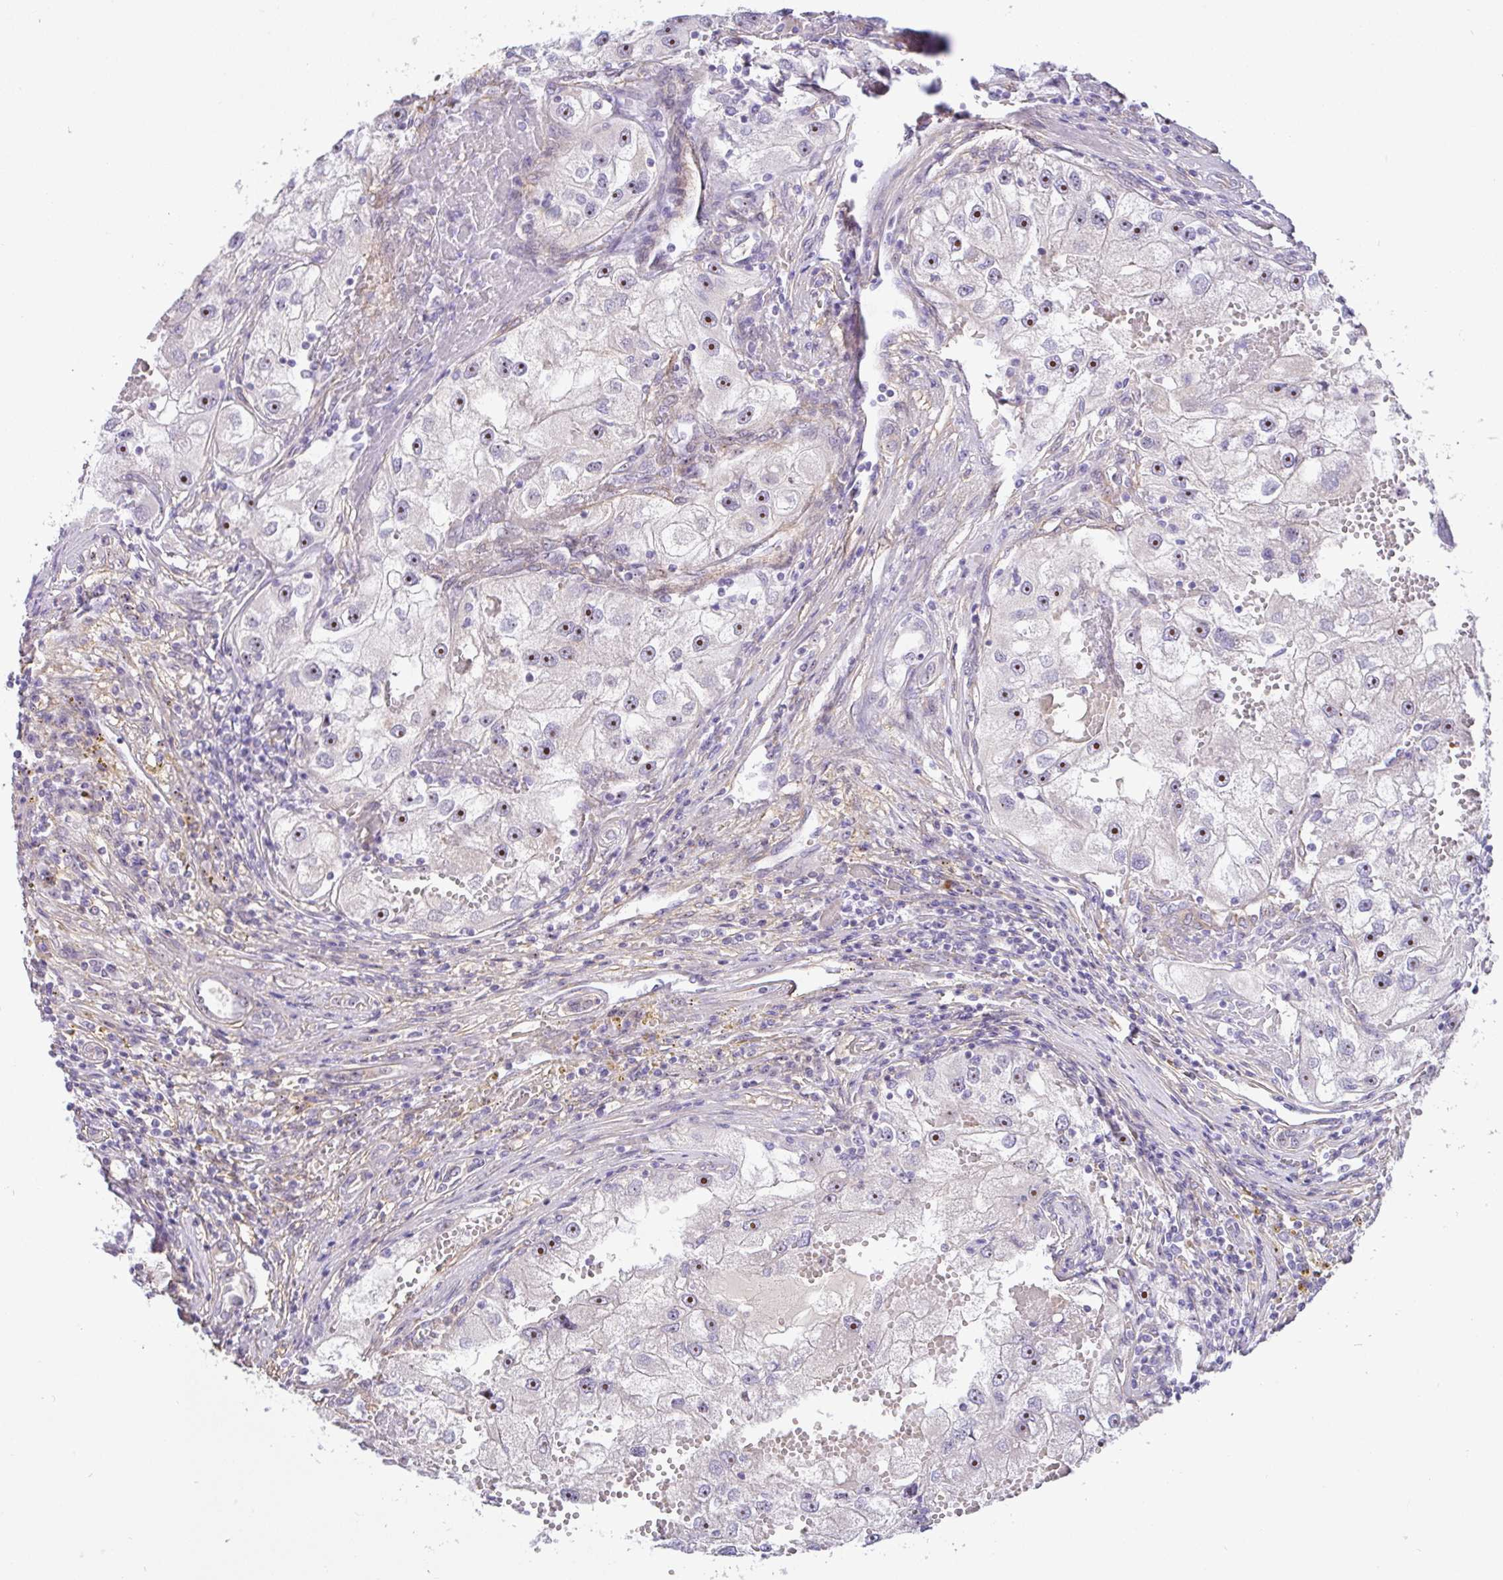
{"staining": {"intensity": "moderate", "quantity": "25%-75%", "location": "nuclear"}, "tissue": "renal cancer", "cell_type": "Tumor cells", "image_type": "cancer", "snomed": [{"axis": "morphology", "description": "Adenocarcinoma, NOS"}, {"axis": "topography", "description": "Kidney"}], "caption": "A histopathology image of adenocarcinoma (renal) stained for a protein reveals moderate nuclear brown staining in tumor cells. The protein of interest is shown in brown color, while the nuclei are stained blue.", "gene": "MXRA8", "patient": {"sex": "male", "age": 63}}